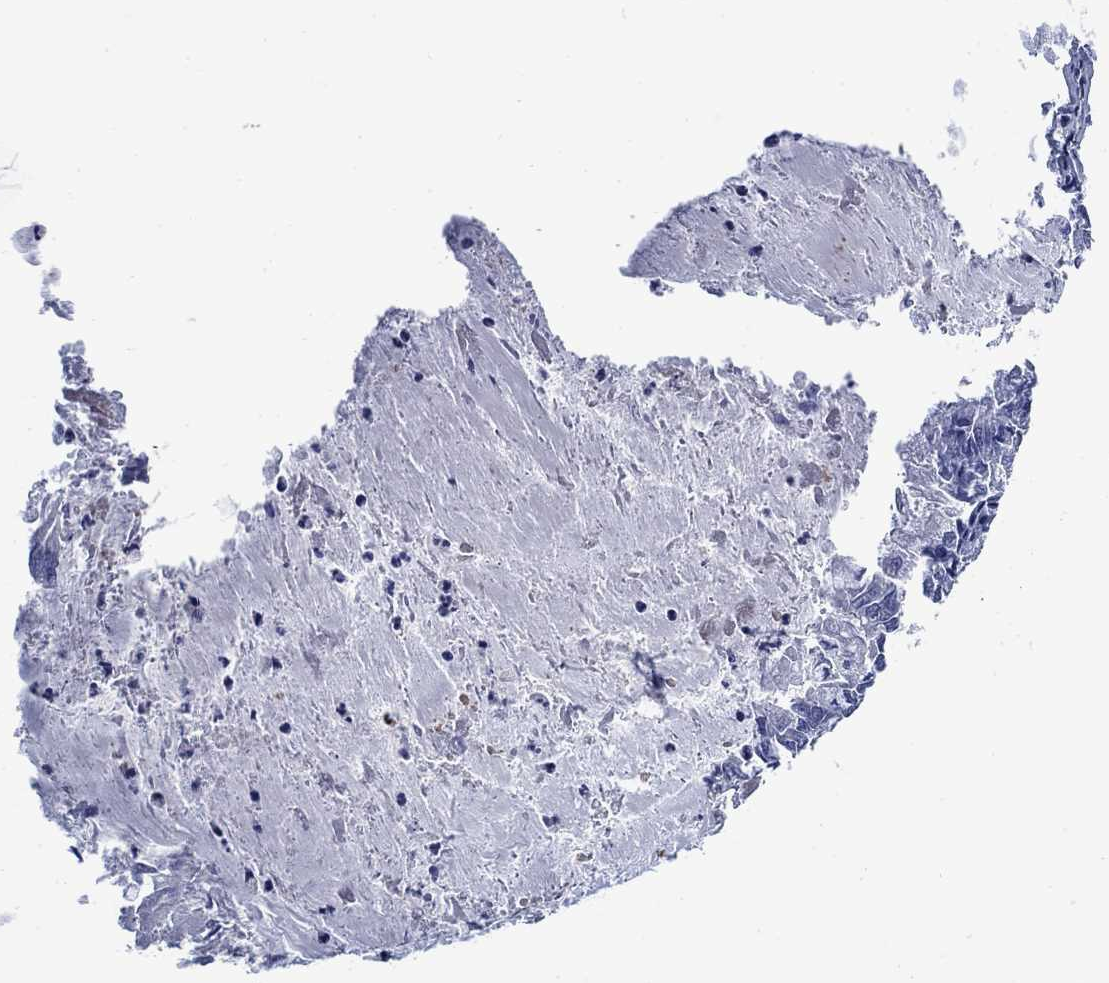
{"staining": {"intensity": "negative", "quantity": "none", "location": "none"}, "tissue": "endometrial cancer", "cell_type": "Tumor cells", "image_type": "cancer", "snomed": [{"axis": "morphology", "description": "Adenocarcinoma, NOS"}, {"axis": "topography", "description": "Endometrium"}], "caption": "Immunohistochemistry (IHC) image of endometrial cancer (adenocarcinoma) stained for a protein (brown), which demonstrates no positivity in tumor cells.", "gene": "VTN", "patient": {"sex": "female", "age": 57}}